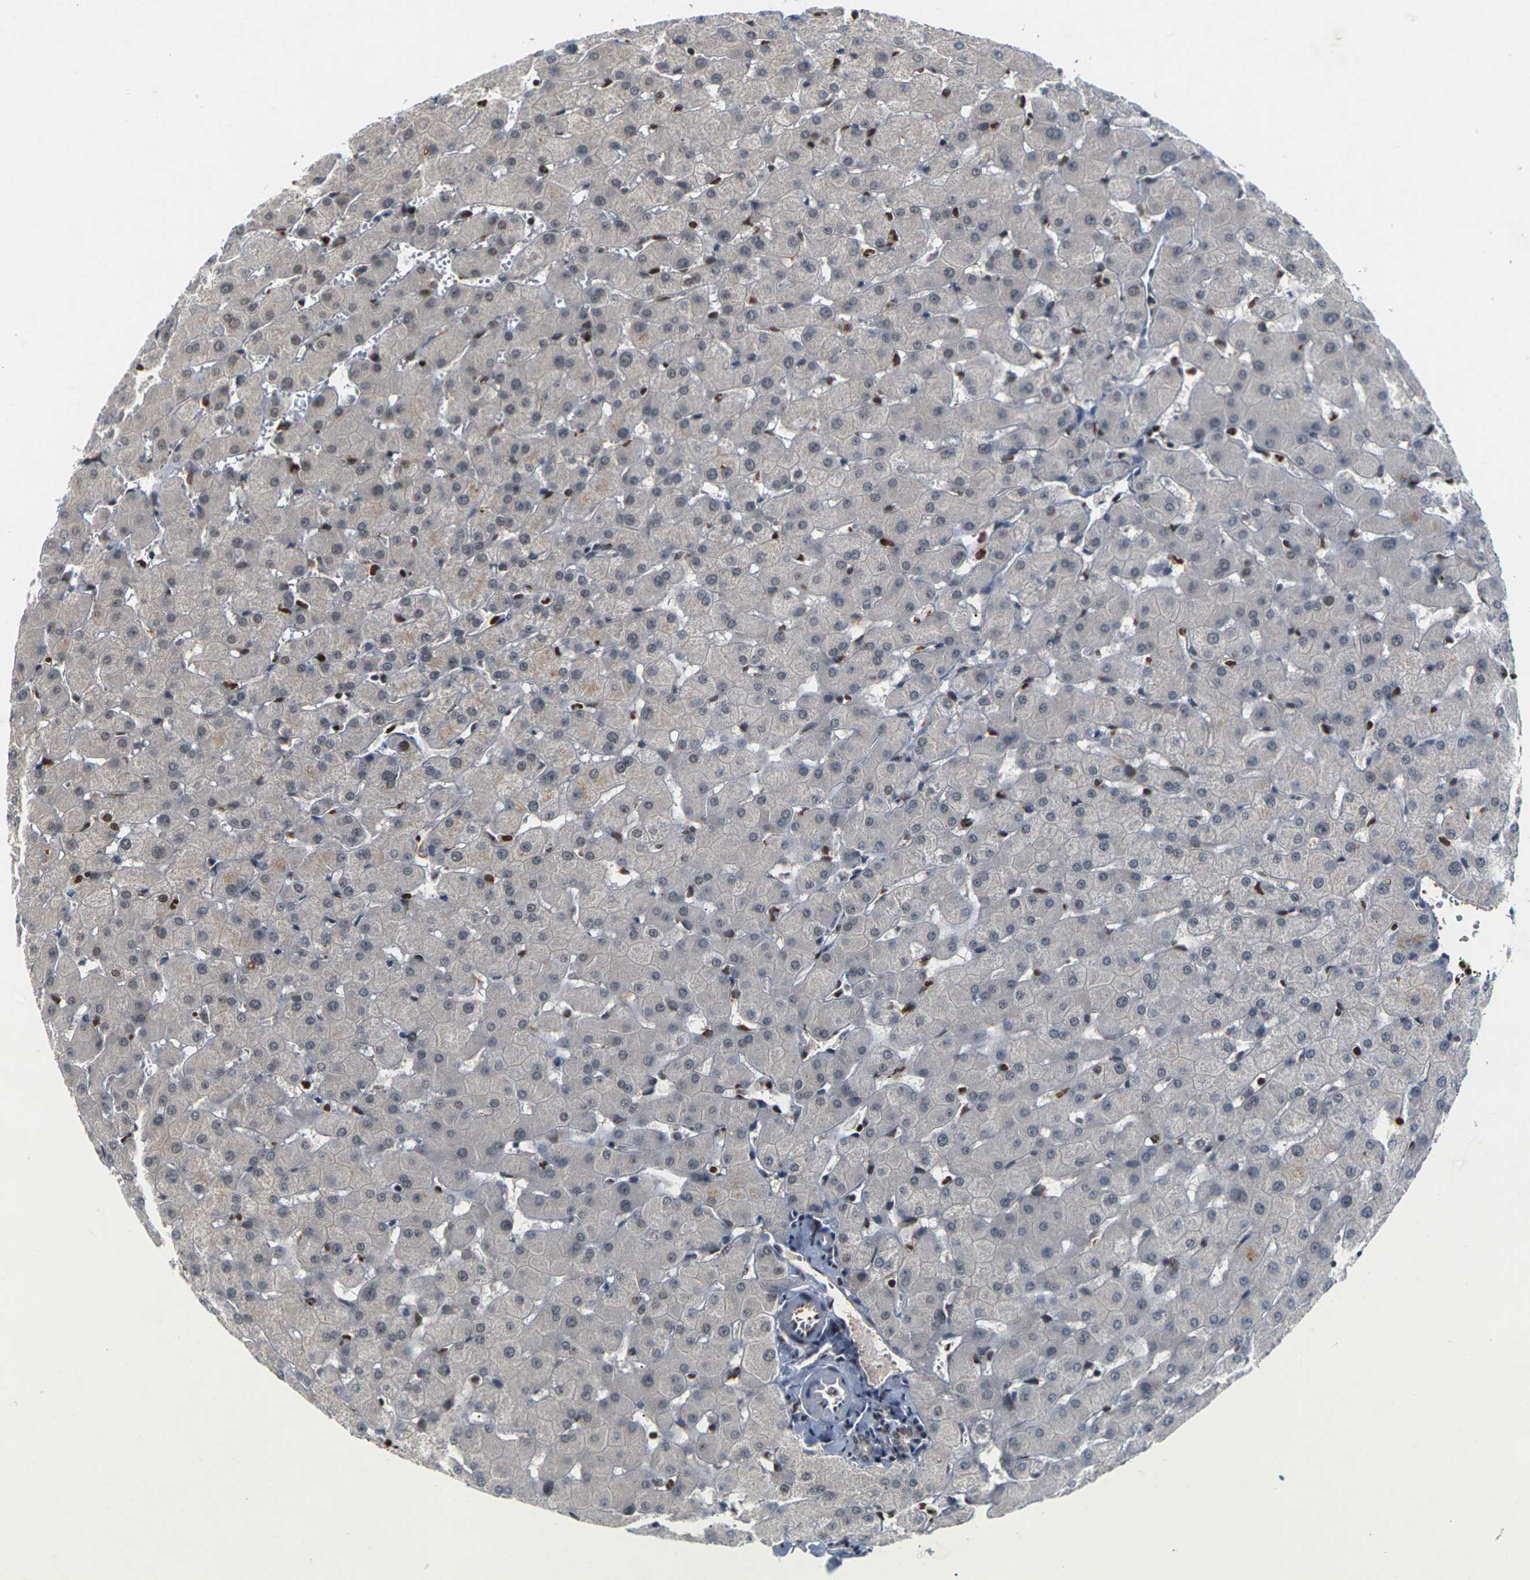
{"staining": {"intensity": "moderate", "quantity": "<25%", "location": "nuclear"}, "tissue": "liver", "cell_type": "Cholangiocytes", "image_type": "normal", "snomed": [{"axis": "morphology", "description": "Normal tissue, NOS"}, {"axis": "topography", "description": "Liver"}], "caption": "A brown stain highlights moderate nuclear staining of a protein in cholangiocytes of benign liver. (DAB (3,3'-diaminobenzidine) IHC, brown staining for protein, blue staining for nuclei).", "gene": "NELFA", "patient": {"sex": "female", "age": 63}}